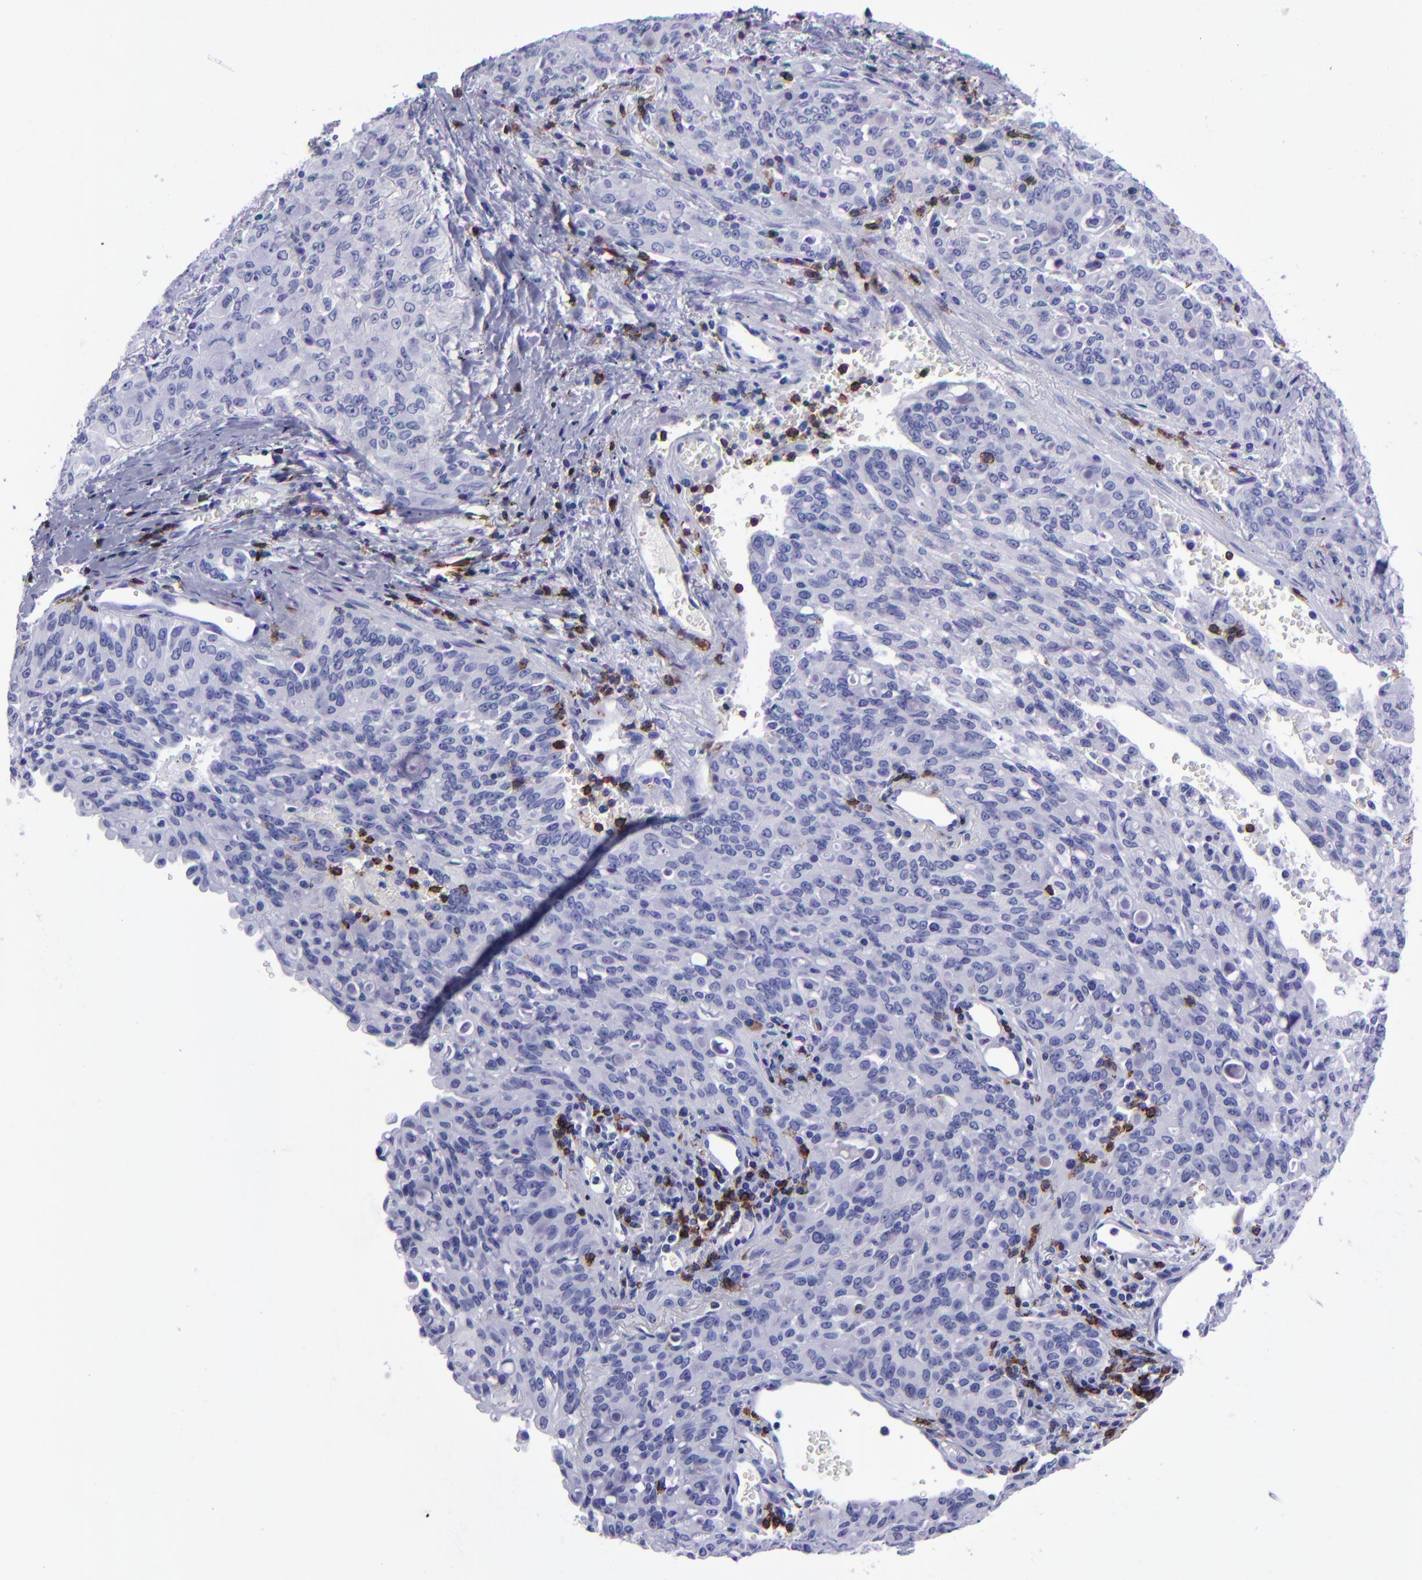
{"staining": {"intensity": "negative", "quantity": "none", "location": "none"}, "tissue": "lung cancer", "cell_type": "Tumor cells", "image_type": "cancer", "snomed": [{"axis": "morphology", "description": "Adenocarcinoma, NOS"}, {"axis": "topography", "description": "Lung"}], "caption": "Adenocarcinoma (lung) stained for a protein using IHC shows no staining tumor cells.", "gene": "CD6", "patient": {"sex": "female", "age": 44}}